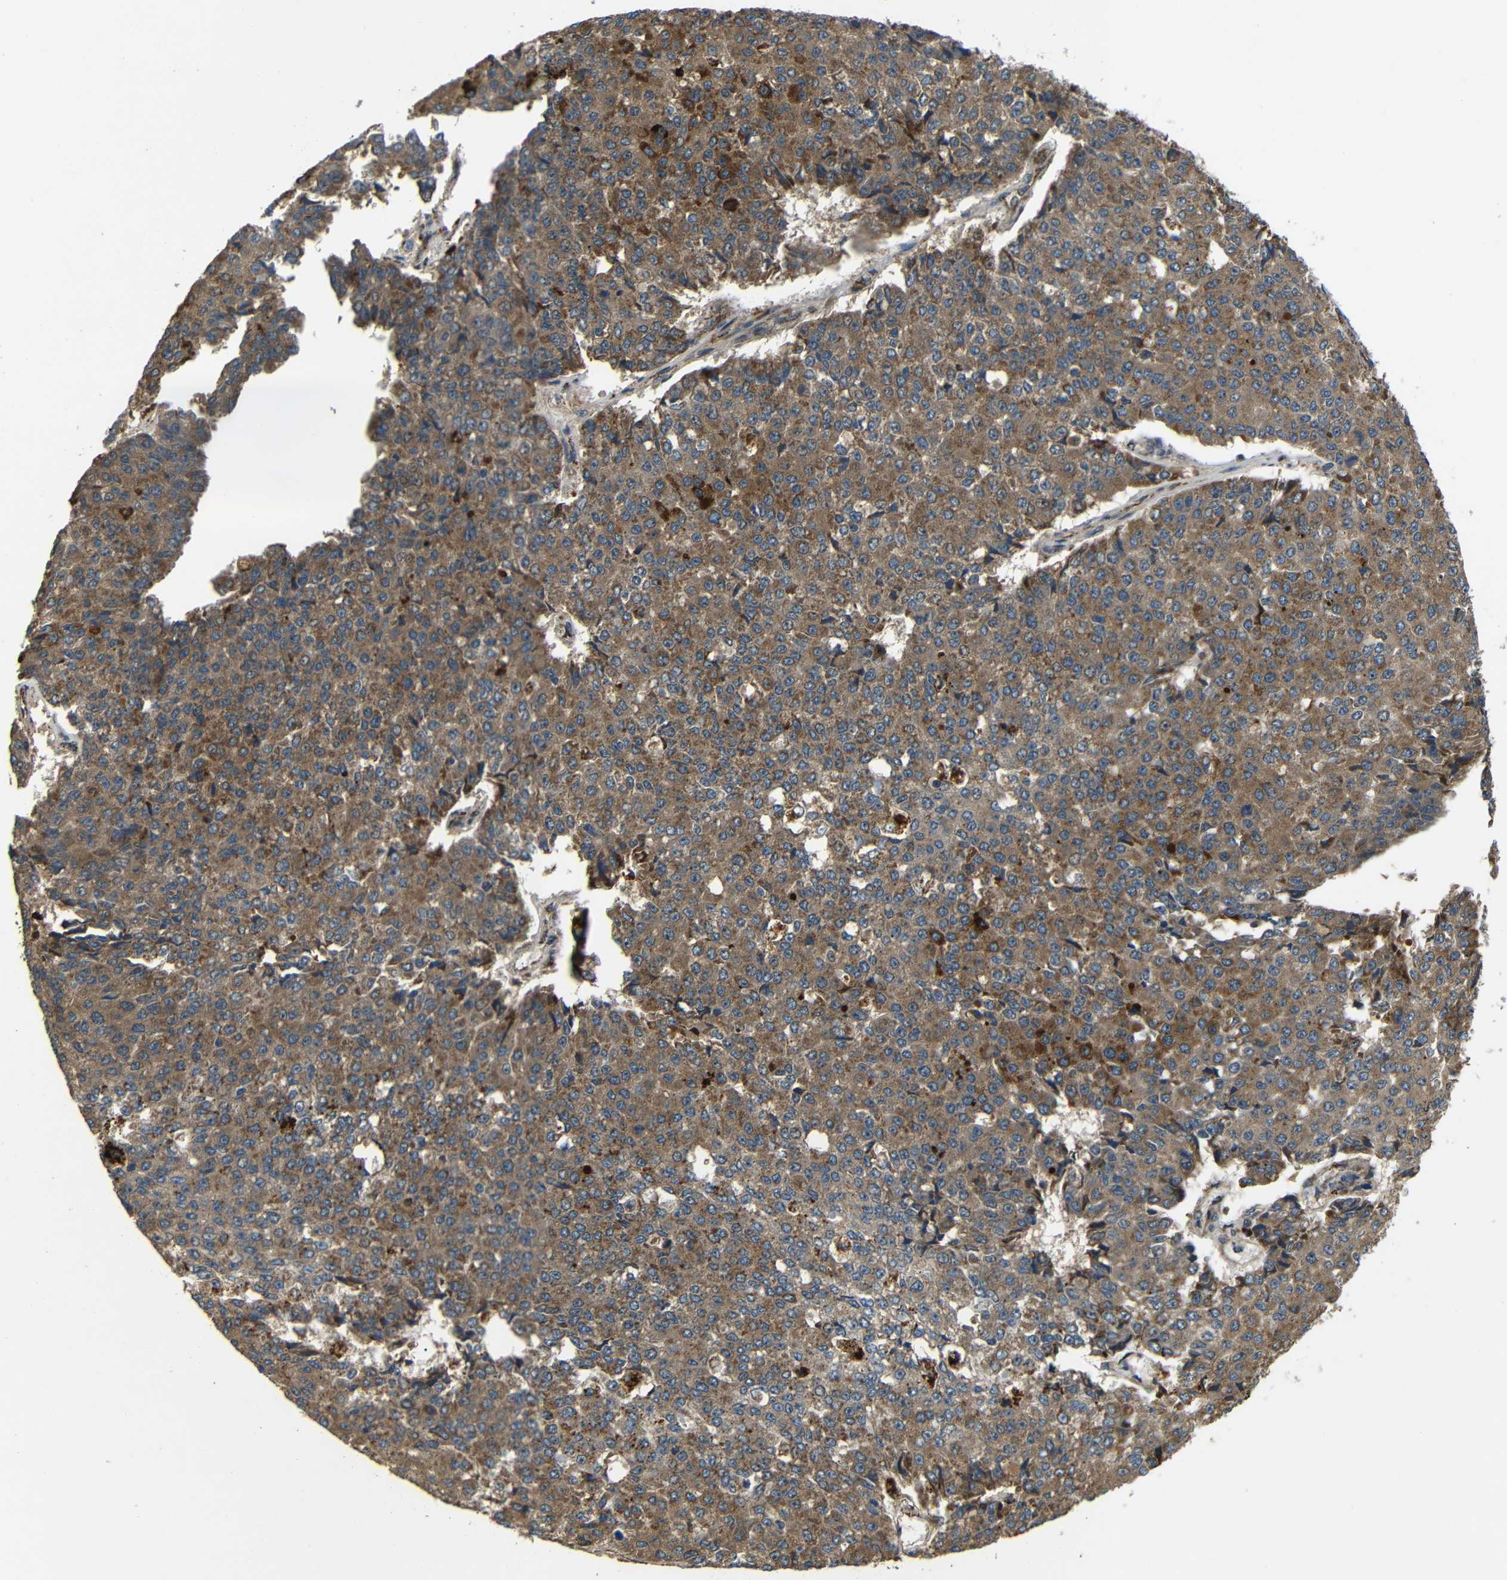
{"staining": {"intensity": "moderate", "quantity": ">75%", "location": "cytoplasmic/membranous"}, "tissue": "pancreatic cancer", "cell_type": "Tumor cells", "image_type": "cancer", "snomed": [{"axis": "morphology", "description": "Adenocarcinoma, NOS"}, {"axis": "topography", "description": "Pancreas"}], "caption": "This is an image of immunohistochemistry staining of adenocarcinoma (pancreatic), which shows moderate positivity in the cytoplasmic/membranous of tumor cells.", "gene": "ATP7A", "patient": {"sex": "male", "age": 50}}